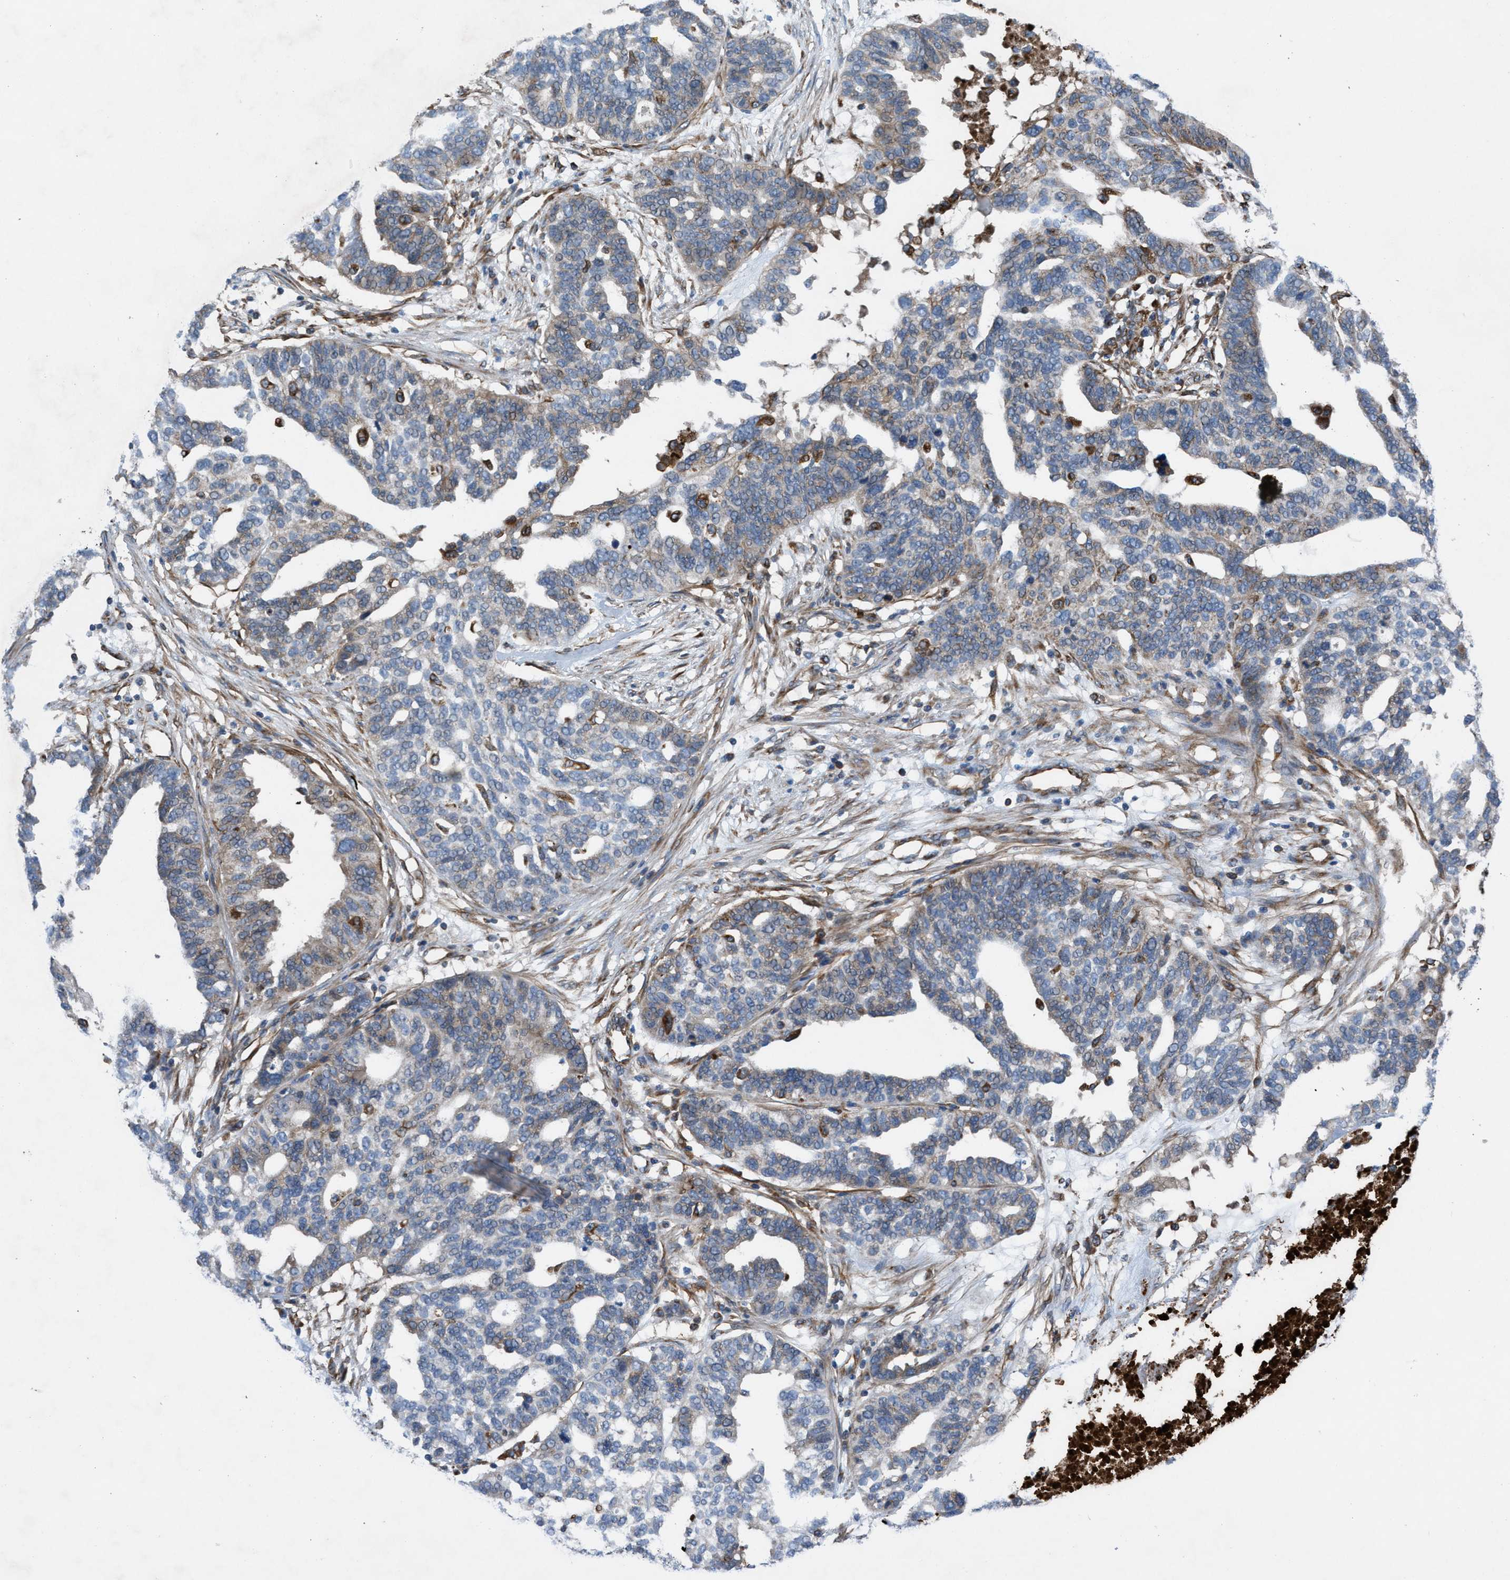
{"staining": {"intensity": "weak", "quantity": "<25%", "location": "cytoplasmic/membranous"}, "tissue": "ovarian cancer", "cell_type": "Tumor cells", "image_type": "cancer", "snomed": [{"axis": "morphology", "description": "Cystadenocarcinoma, serous, NOS"}, {"axis": "topography", "description": "Ovary"}], "caption": "Tumor cells are negative for brown protein staining in serous cystadenocarcinoma (ovarian).", "gene": "SLC6A9", "patient": {"sex": "female", "age": 59}}